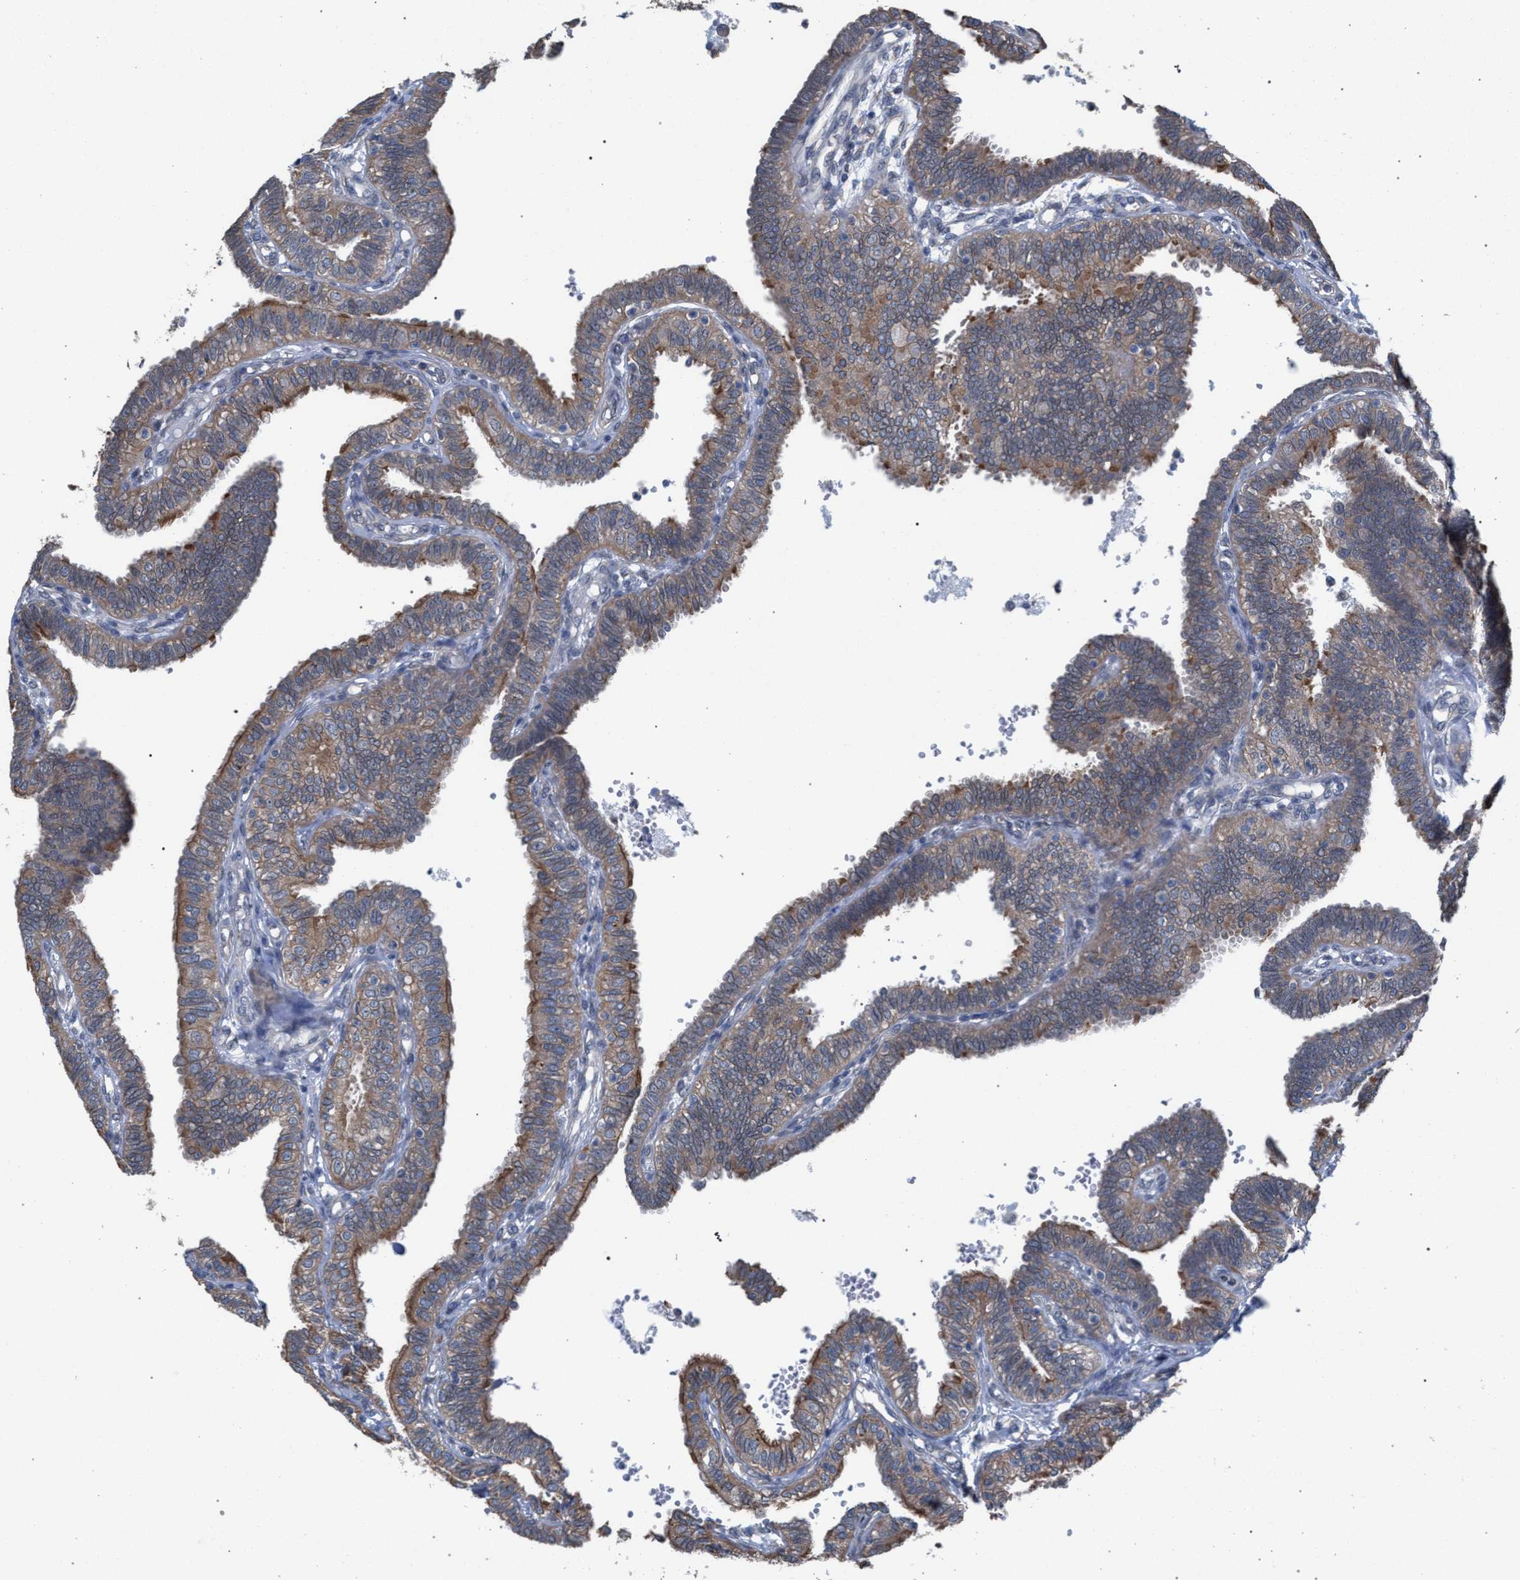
{"staining": {"intensity": "moderate", "quantity": ">75%", "location": "cytoplasmic/membranous"}, "tissue": "fallopian tube", "cell_type": "Glandular cells", "image_type": "normal", "snomed": [{"axis": "morphology", "description": "Normal tissue, NOS"}, {"axis": "topography", "description": "Fallopian tube"}, {"axis": "topography", "description": "Placenta"}], "caption": "A high-resolution image shows immunohistochemistry staining of normal fallopian tube, which demonstrates moderate cytoplasmic/membranous expression in approximately >75% of glandular cells.", "gene": "ARPC5L", "patient": {"sex": "female", "age": 34}}